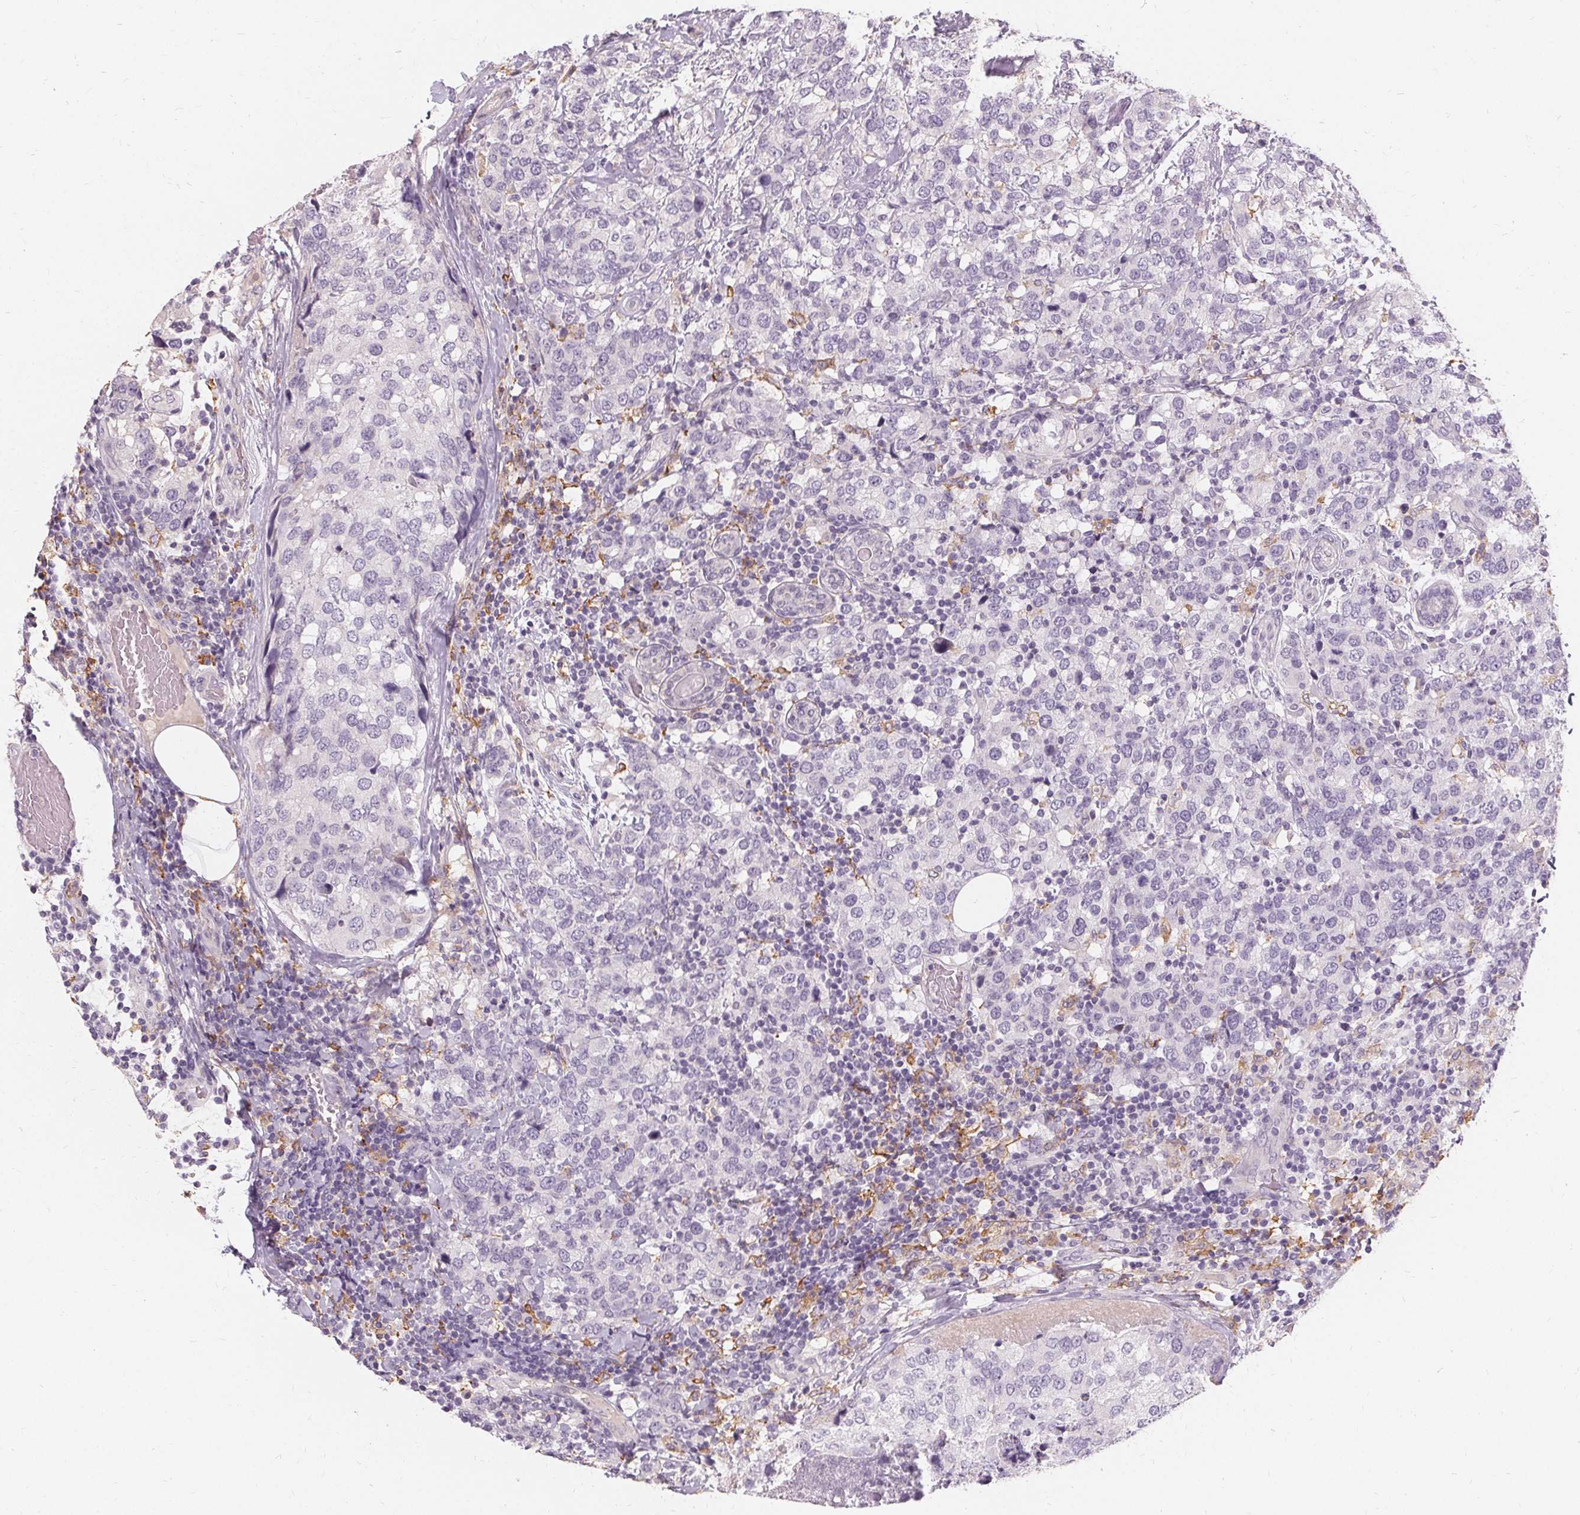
{"staining": {"intensity": "negative", "quantity": "none", "location": "none"}, "tissue": "breast cancer", "cell_type": "Tumor cells", "image_type": "cancer", "snomed": [{"axis": "morphology", "description": "Lobular carcinoma"}, {"axis": "topography", "description": "Breast"}], "caption": "Tumor cells show no significant expression in breast lobular carcinoma.", "gene": "IFNGR1", "patient": {"sex": "female", "age": 59}}